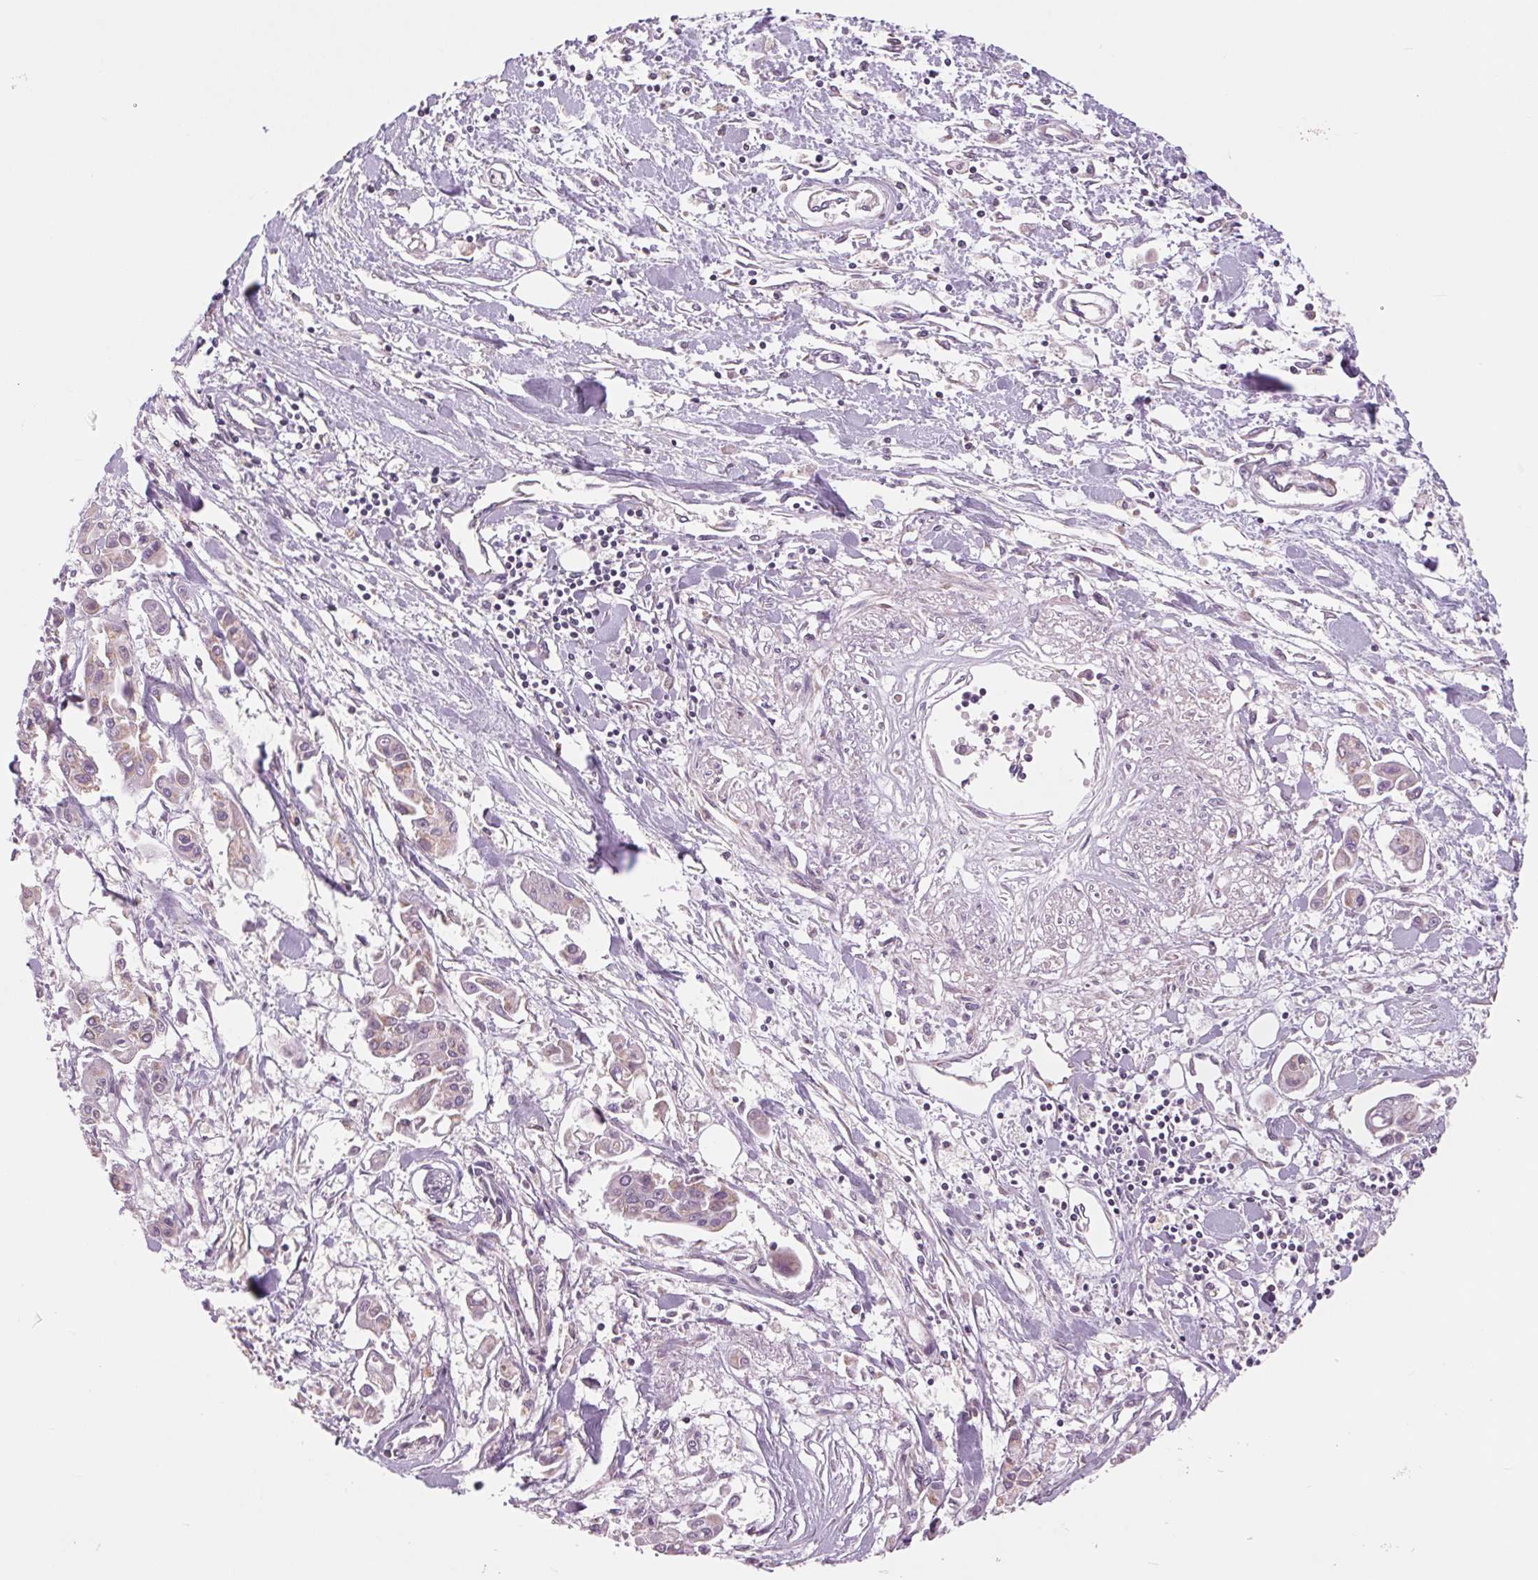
{"staining": {"intensity": "weak", "quantity": "<25%", "location": "cytoplasmic/membranous"}, "tissue": "pancreatic cancer", "cell_type": "Tumor cells", "image_type": "cancer", "snomed": [{"axis": "morphology", "description": "Adenocarcinoma, NOS"}, {"axis": "topography", "description": "Pancreas"}], "caption": "Human pancreatic cancer (adenocarcinoma) stained for a protein using immunohistochemistry (IHC) displays no positivity in tumor cells.", "gene": "COX6A1", "patient": {"sex": "male", "age": 61}}